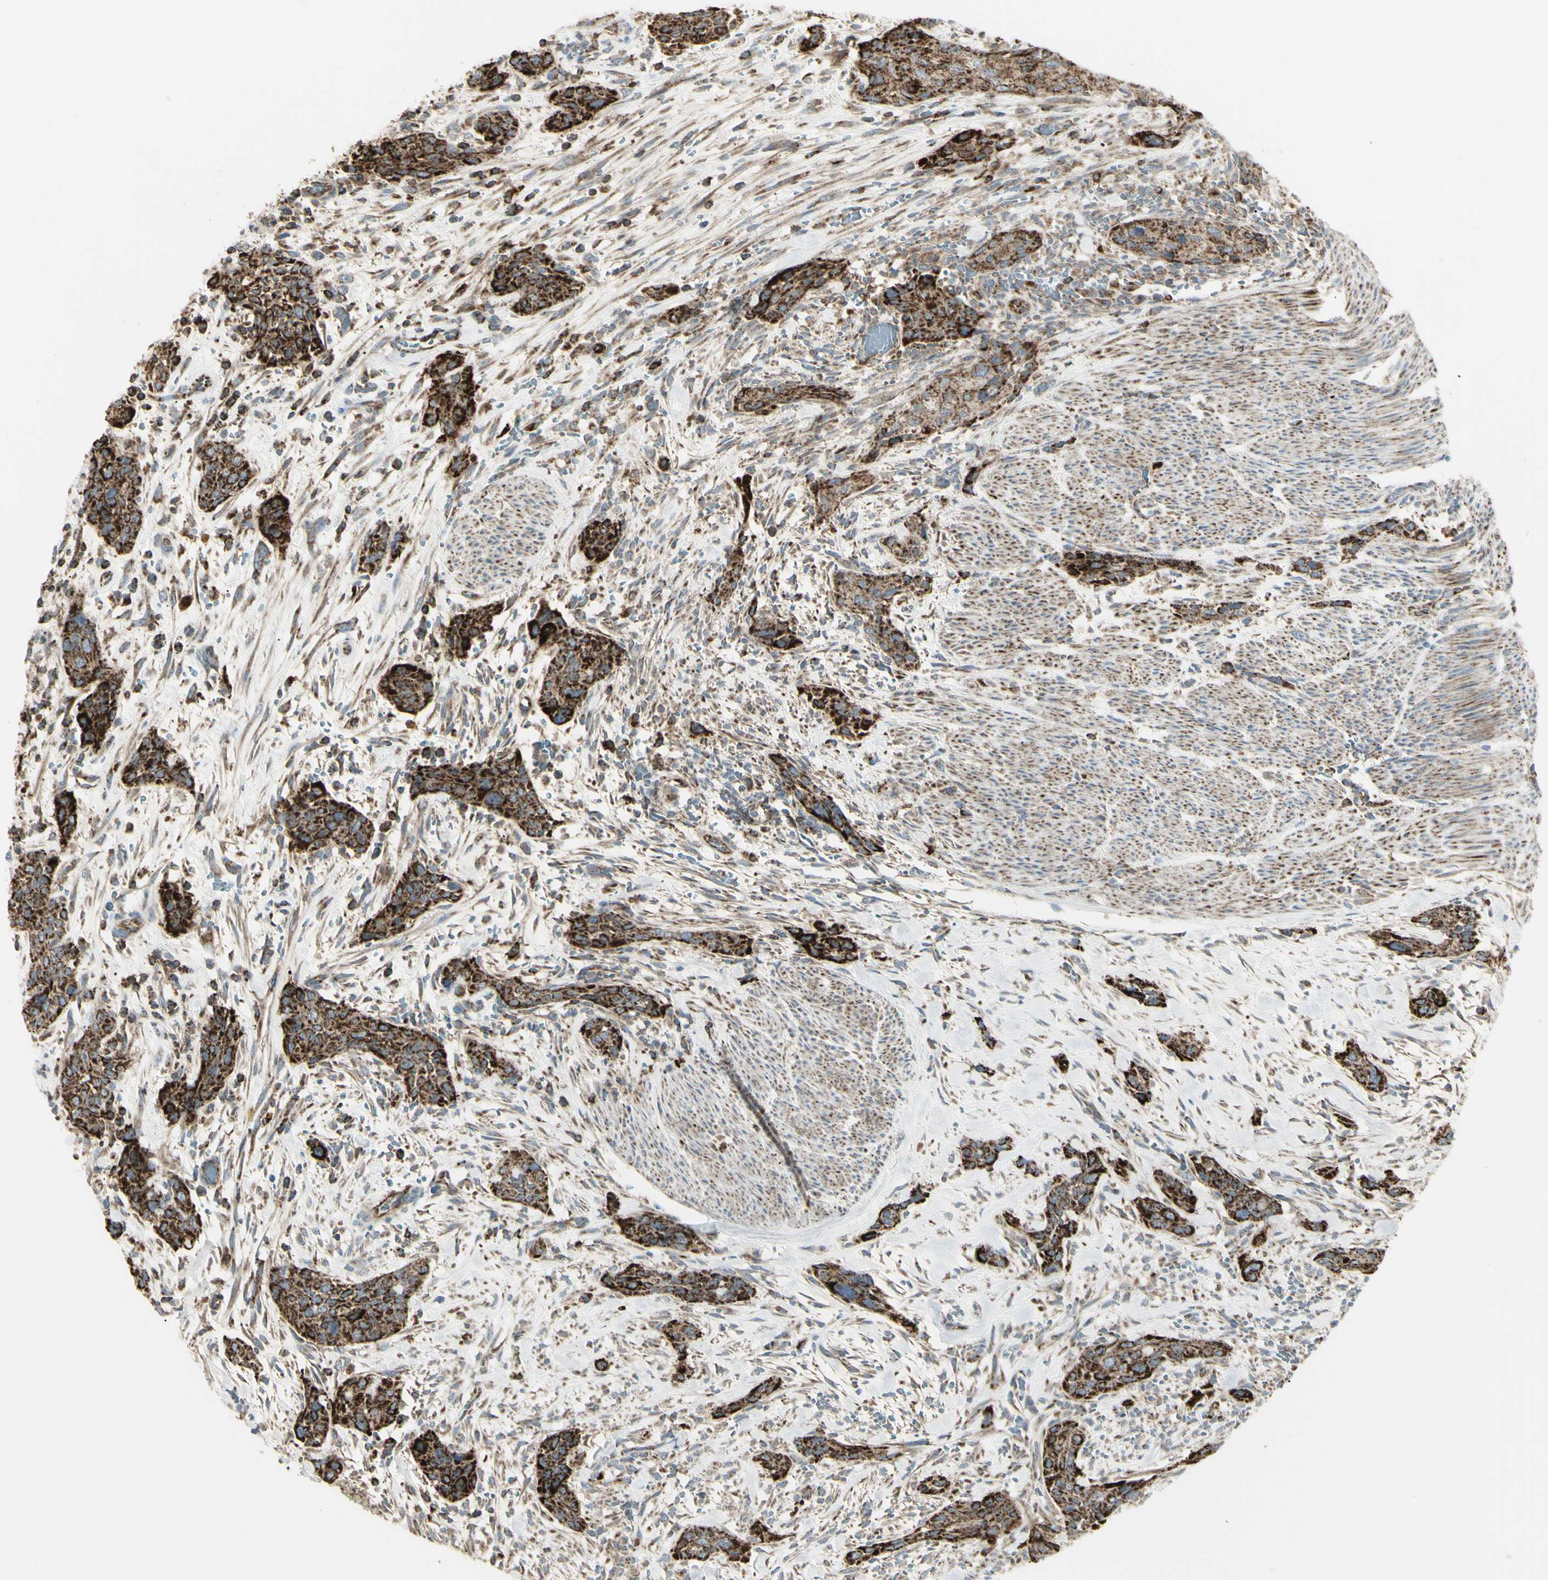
{"staining": {"intensity": "strong", "quantity": ">75%", "location": "cytoplasmic/membranous"}, "tissue": "urothelial cancer", "cell_type": "Tumor cells", "image_type": "cancer", "snomed": [{"axis": "morphology", "description": "Urothelial carcinoma, High grade"}, {"axis": "topography", "description": "Urinary bladder"}], "caption": "Strong cytoplasmic/membranous positivity is appreciated in about >75% of tumor cells in high-grade urothelial carcinoma.", "gene": "CYB5R1", "patient": {"sex": "male", "age": 35}}